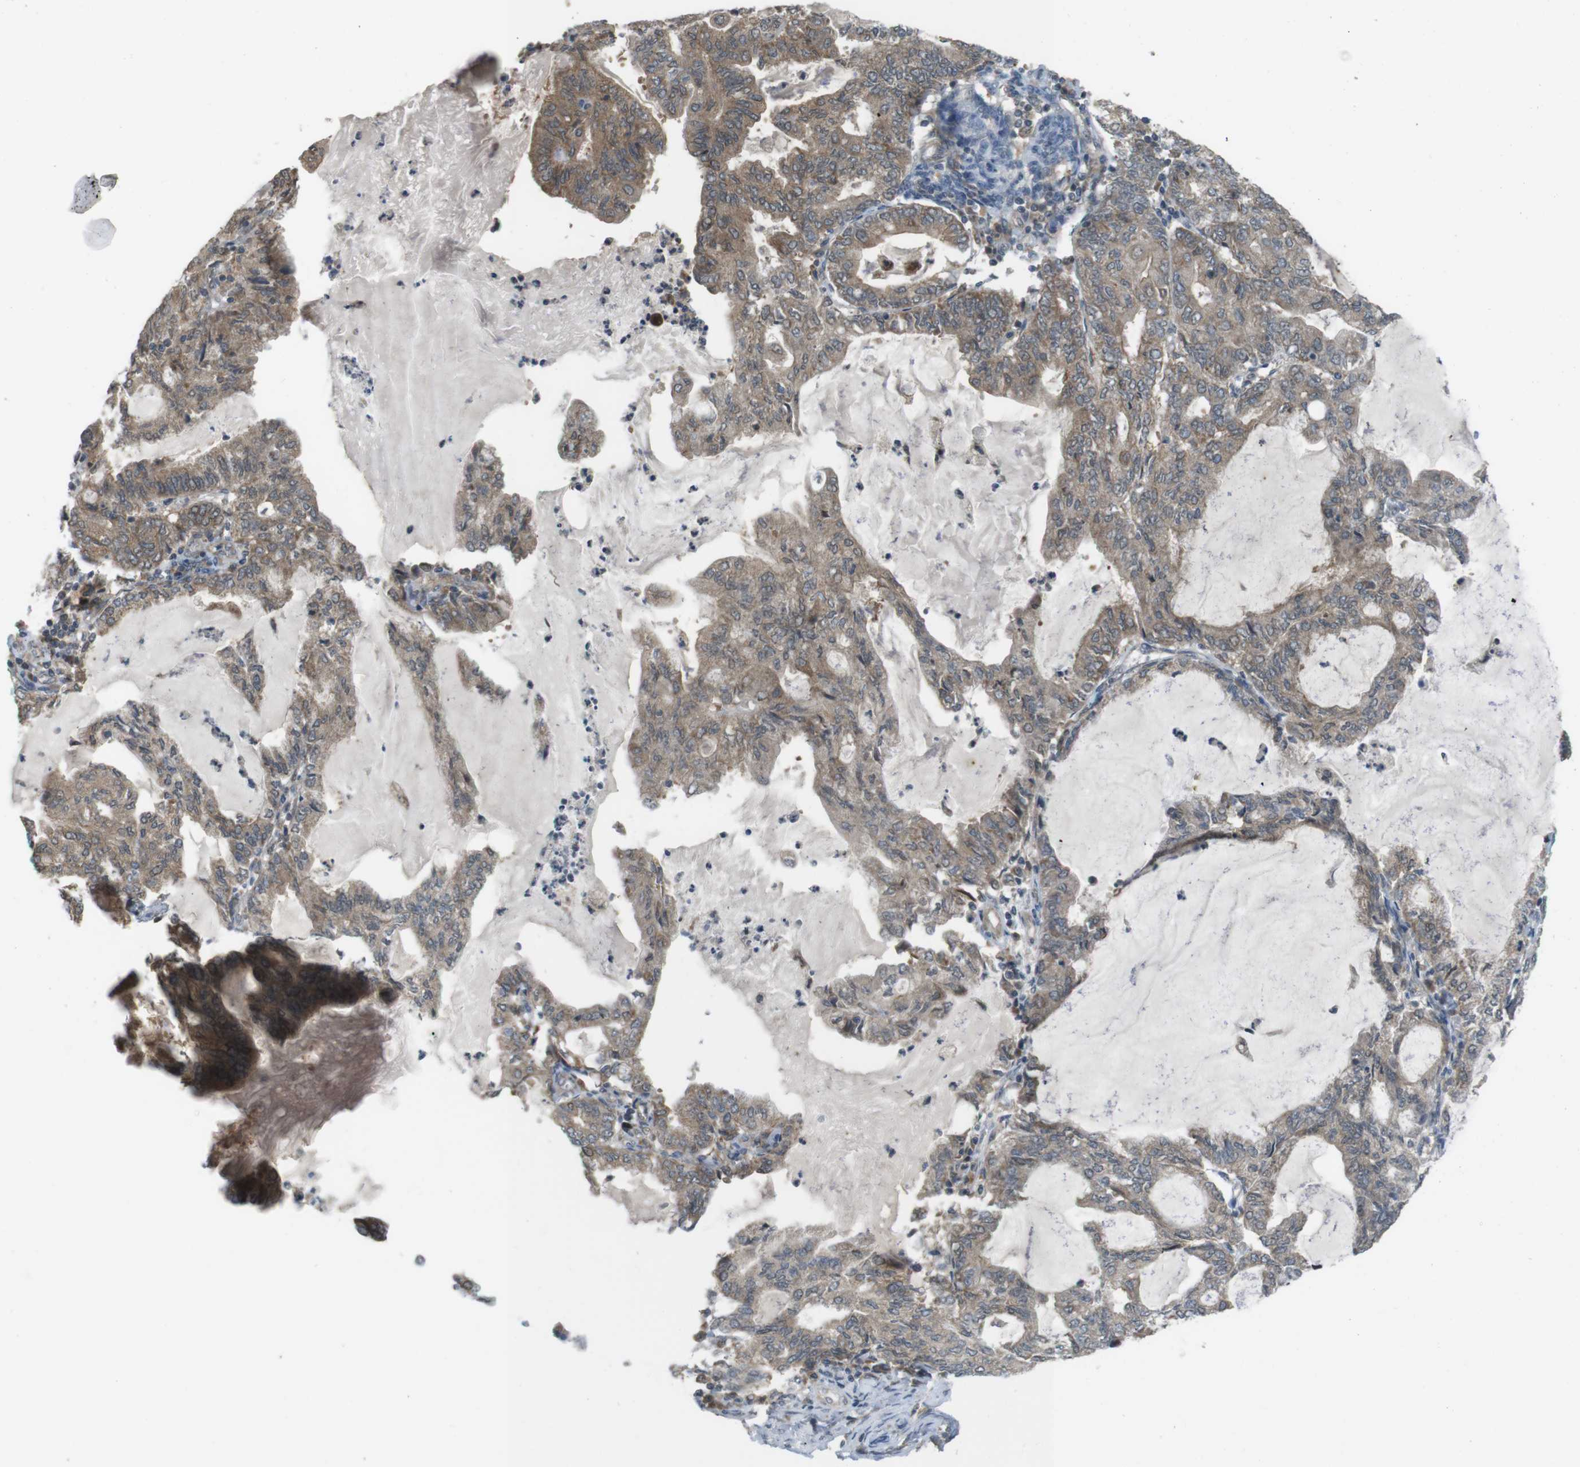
{"staining": {"intensity": "moderate", "quantity": ">75%", "location": "cytoplasmic/membranous"}, "tissue": "endometrial cancer", "cell_type": "Tumor cells", "image_type": "cancer", "snomed": [{"axis": "morphology", "description": "Adenocarcinoma, NOS"}, {"axis": "topography", "description": "Endometrium"}], "caption": "IHC (DAB (3,3'-diaminobenzidine)) staining of human adenocarcinoma (endometrial) displays moderate cytoplasmic/membranous protein positivity in approximately >75% of tumor cells.", "gene": "RNF130", "patient": {"sex": "female", "age": 86}}